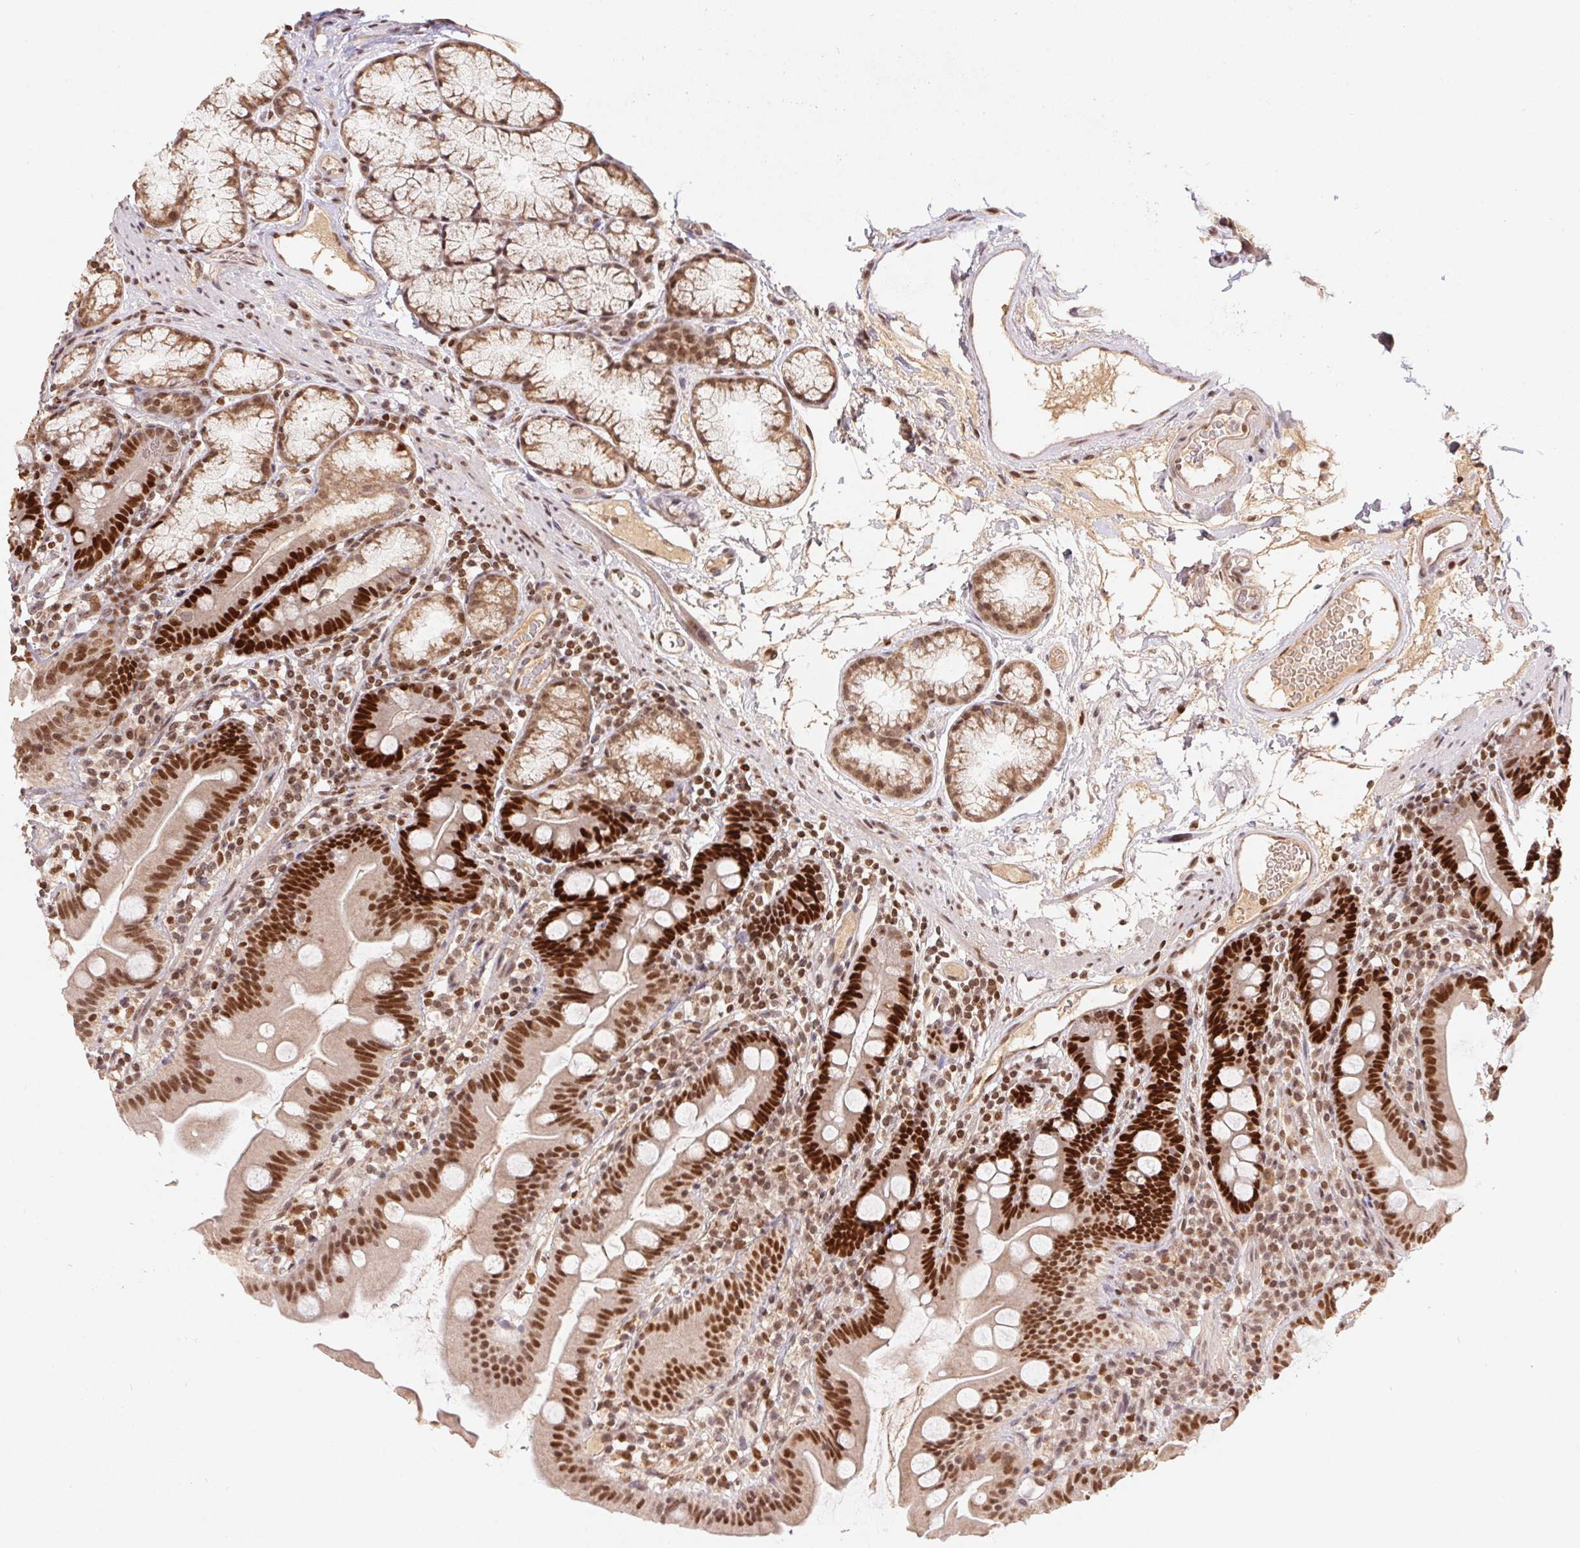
{"staining": {"intensity": "strong", "quantity": ">75%", "location": "nuclear"}, "tissue": "duodenum", "cell_type": "Glandular cells", "image_type": "normal", "snomed": [{"axis": "morphology", "description": "Normal tissue, NOS"}, {"axis": "topography", "description": "Duodenum"}], "caption": "Immunohistochemistry of benign human duodenum reveals high levels of strong nuclear positivity in about >75% of glandular cells. Immunohistochemistry (ihc) stains the protein of interest in brown and the nuclei are stained blue.", "gene": "POLD3", "patient": {"sex": "female", "age": 67}}